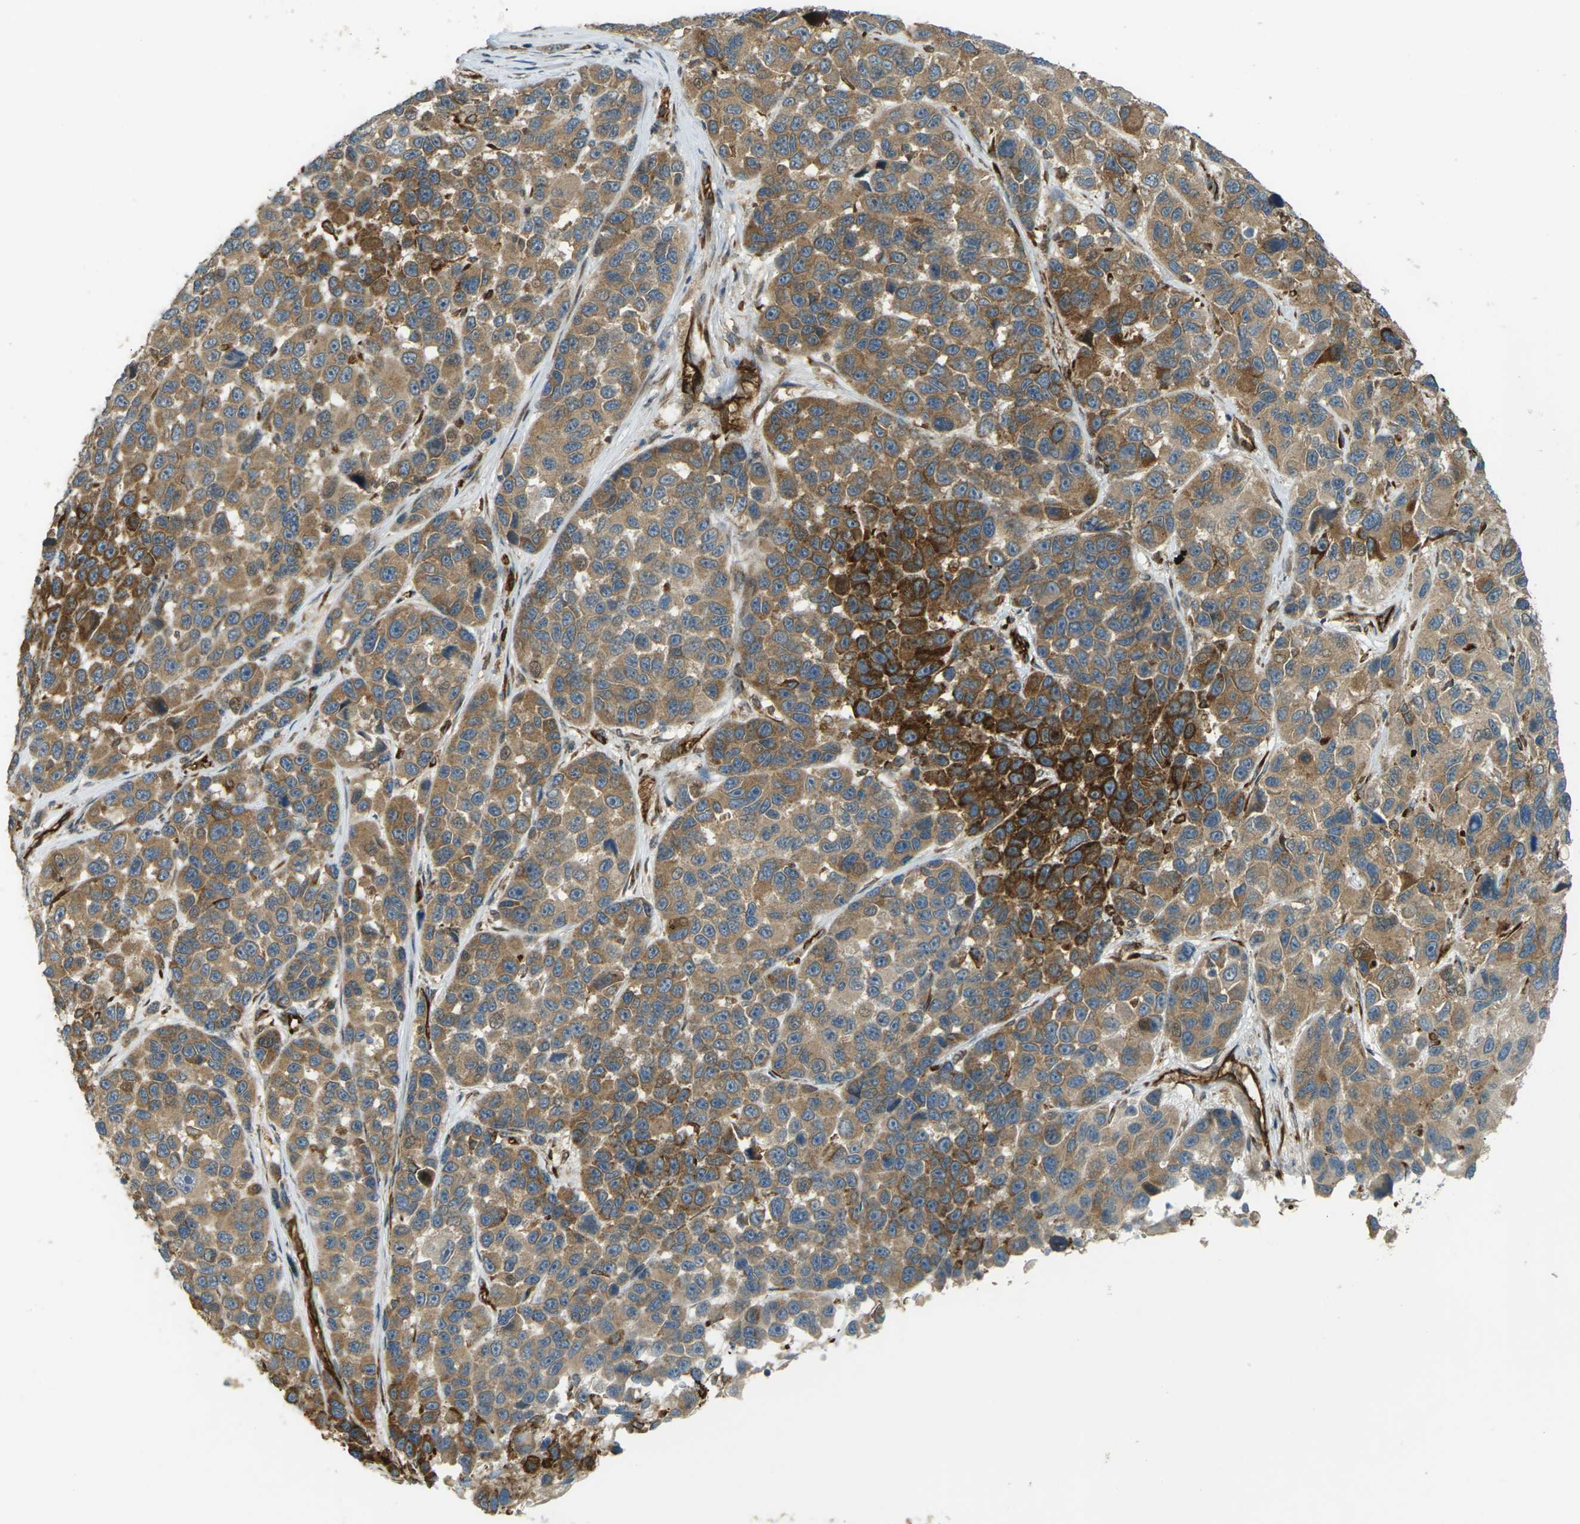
{"staining": {"intensity": "strong", "quantity": "<25%", "location": "cytoplasmic/membranous"}, "tissue": "melanoma", "cell_type": "Tumor cells", "image_type": "cancer", "snomed": [{"axis": "morphology", "description": "Malignant melanoma, NOS"}, {"axis": "topography", "description": "Skin"}], "caption": "This histopathology image displays IHC staining of melanoma, with medium strong cytoplasmic/membranous expression in approximately <25% of tumor cells.", "gene": "S1PR1", "patient": {"sex": "male", "age": 53}}